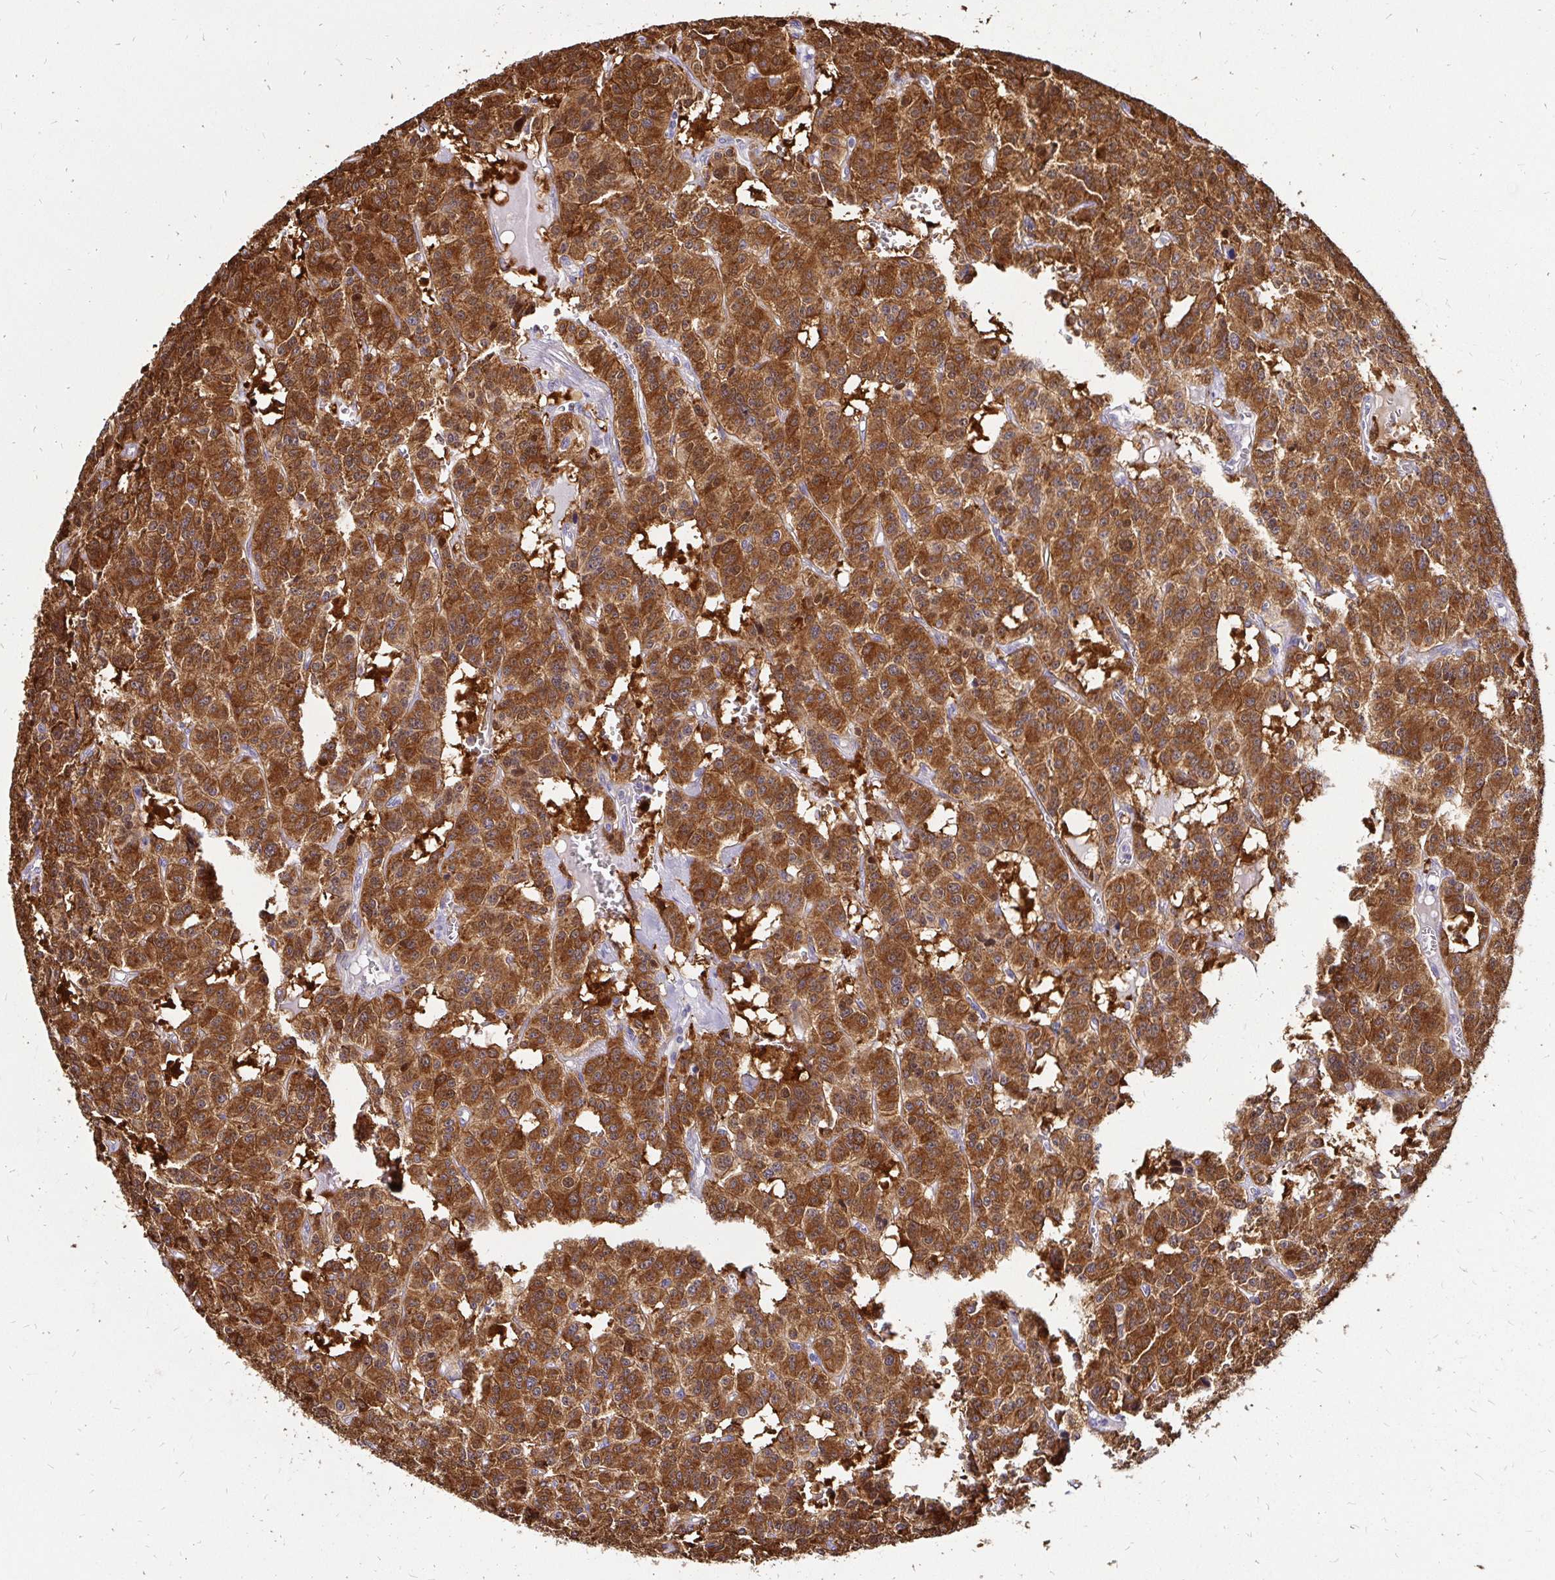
{"staining": {"intensity": "strong", "quantity": ">75%", "location": "cytoplasmic/membranous"}, "tissue": "carcinoid", "cell_type": "Tumor cells", "image_type": "cancer", "snomed": [{"axis": "morphology", "description": "Carcinoid, malignant, NOS"}, {"axis": "topography", "description": "Lung"}], "caption": "Immunohistochemical staining of human malignant carcinoid exhibits high levels of strong cytoplasmic/membranous positivity in approximately >75% of tumor cells. The staining is performed using DAB (3,3'-diaminobenzidine) brown chromogen to label protein expression. The nuclei are counter-stained blue using hematoxylin.", "gene": "IDUA", "patient": {"sex": "female", "age": 71}}